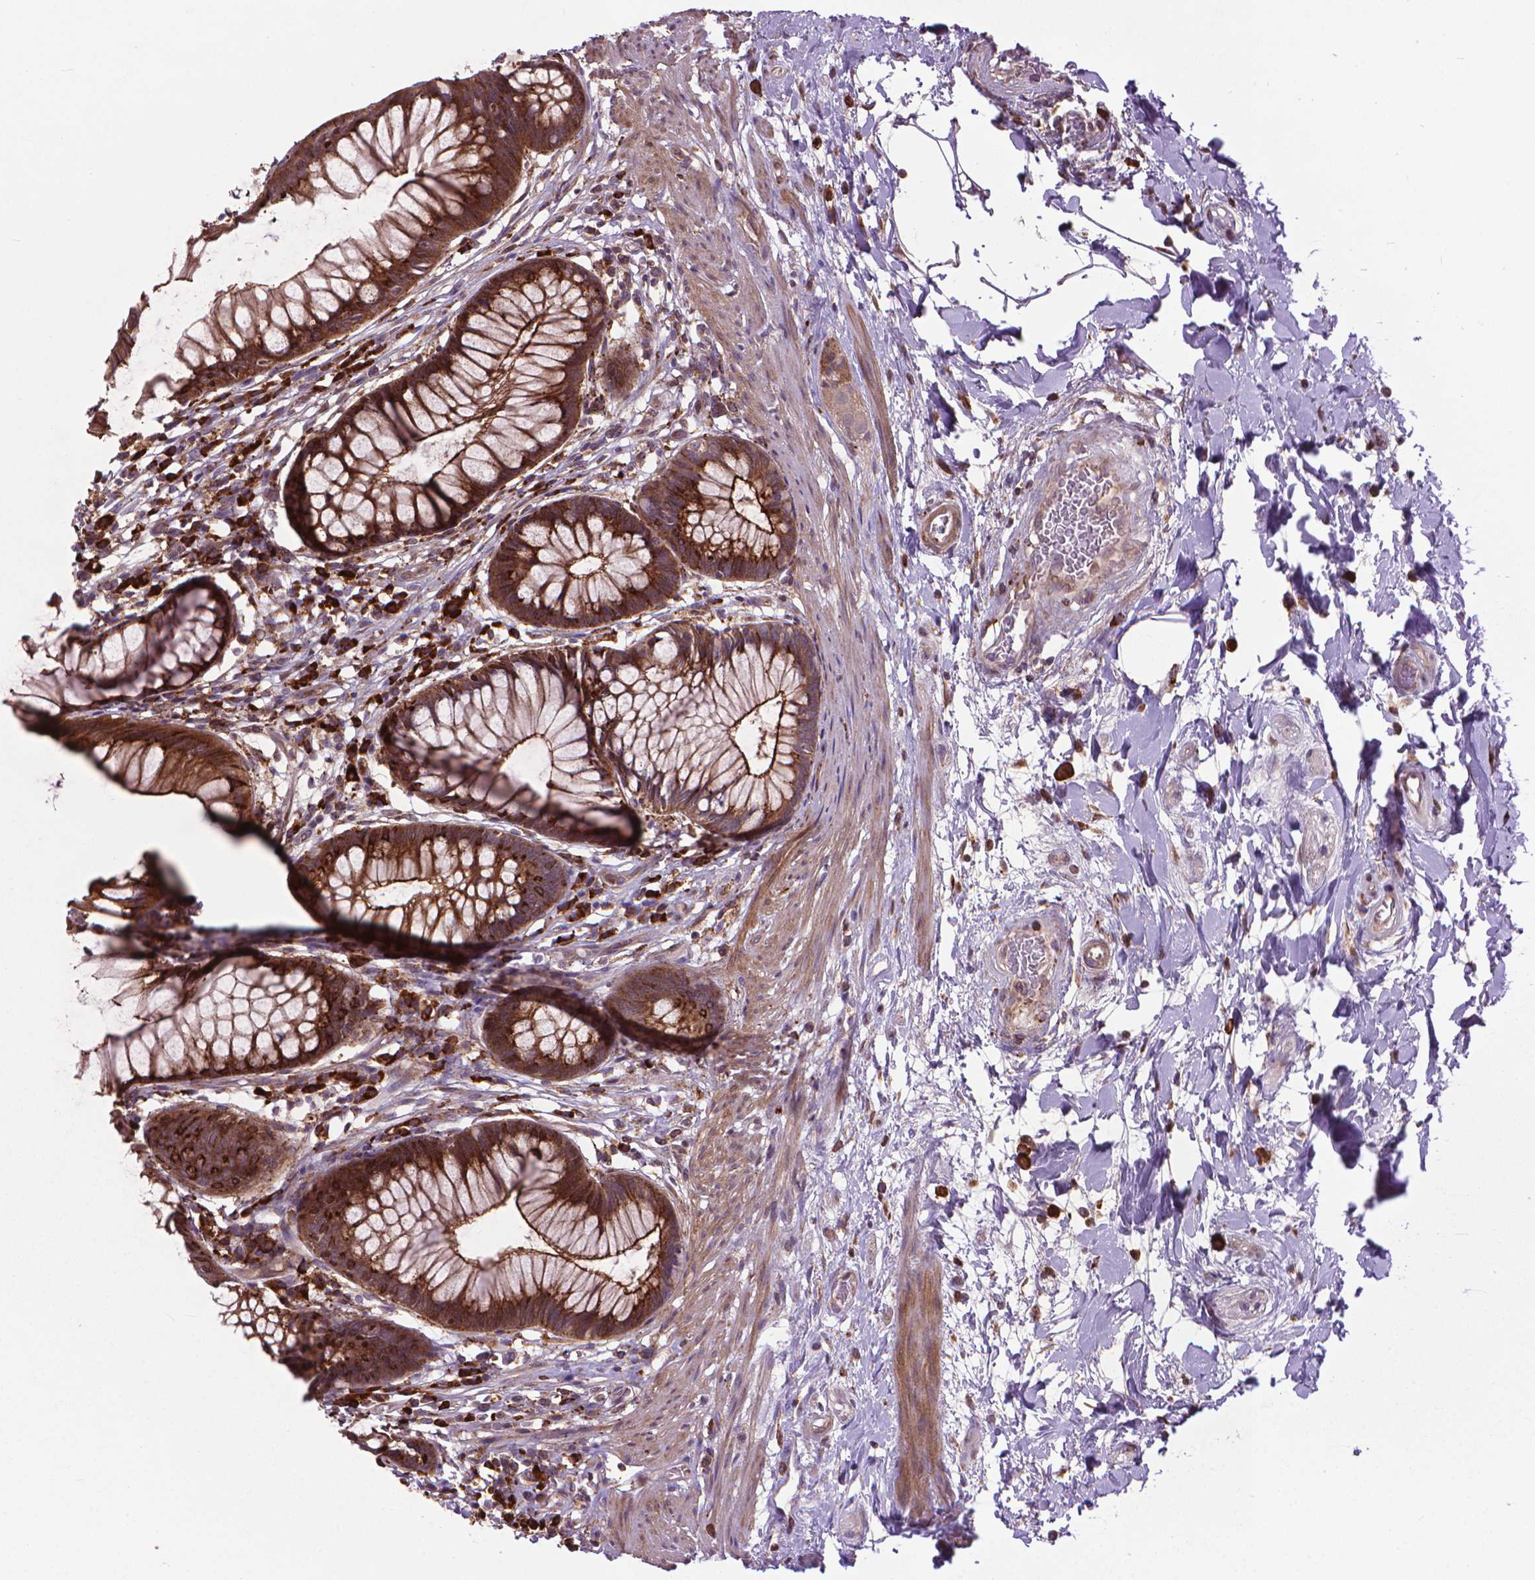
{"staining": {"intensity": "strong", "quantity": ">75%", "location": "cytoplasmic/membranous"}, "tissue": "rectum", "cell_type": "Glandular cells", "image_type": "normal", "snomed": [{"axis": "morphology", "description": "Normal tissue, NOS"}, {"axis": "topography", "description": "Smooth muscle"}, {"axis": "topography", "description": "Rectum"}], "caption": "A high amount of strong cytoplasmic/membranous staining is seen in approximately >75% of glandular cells in normal rectum.", "gene": "MYH14", "patient": {"sex": "male", "age": 53}}